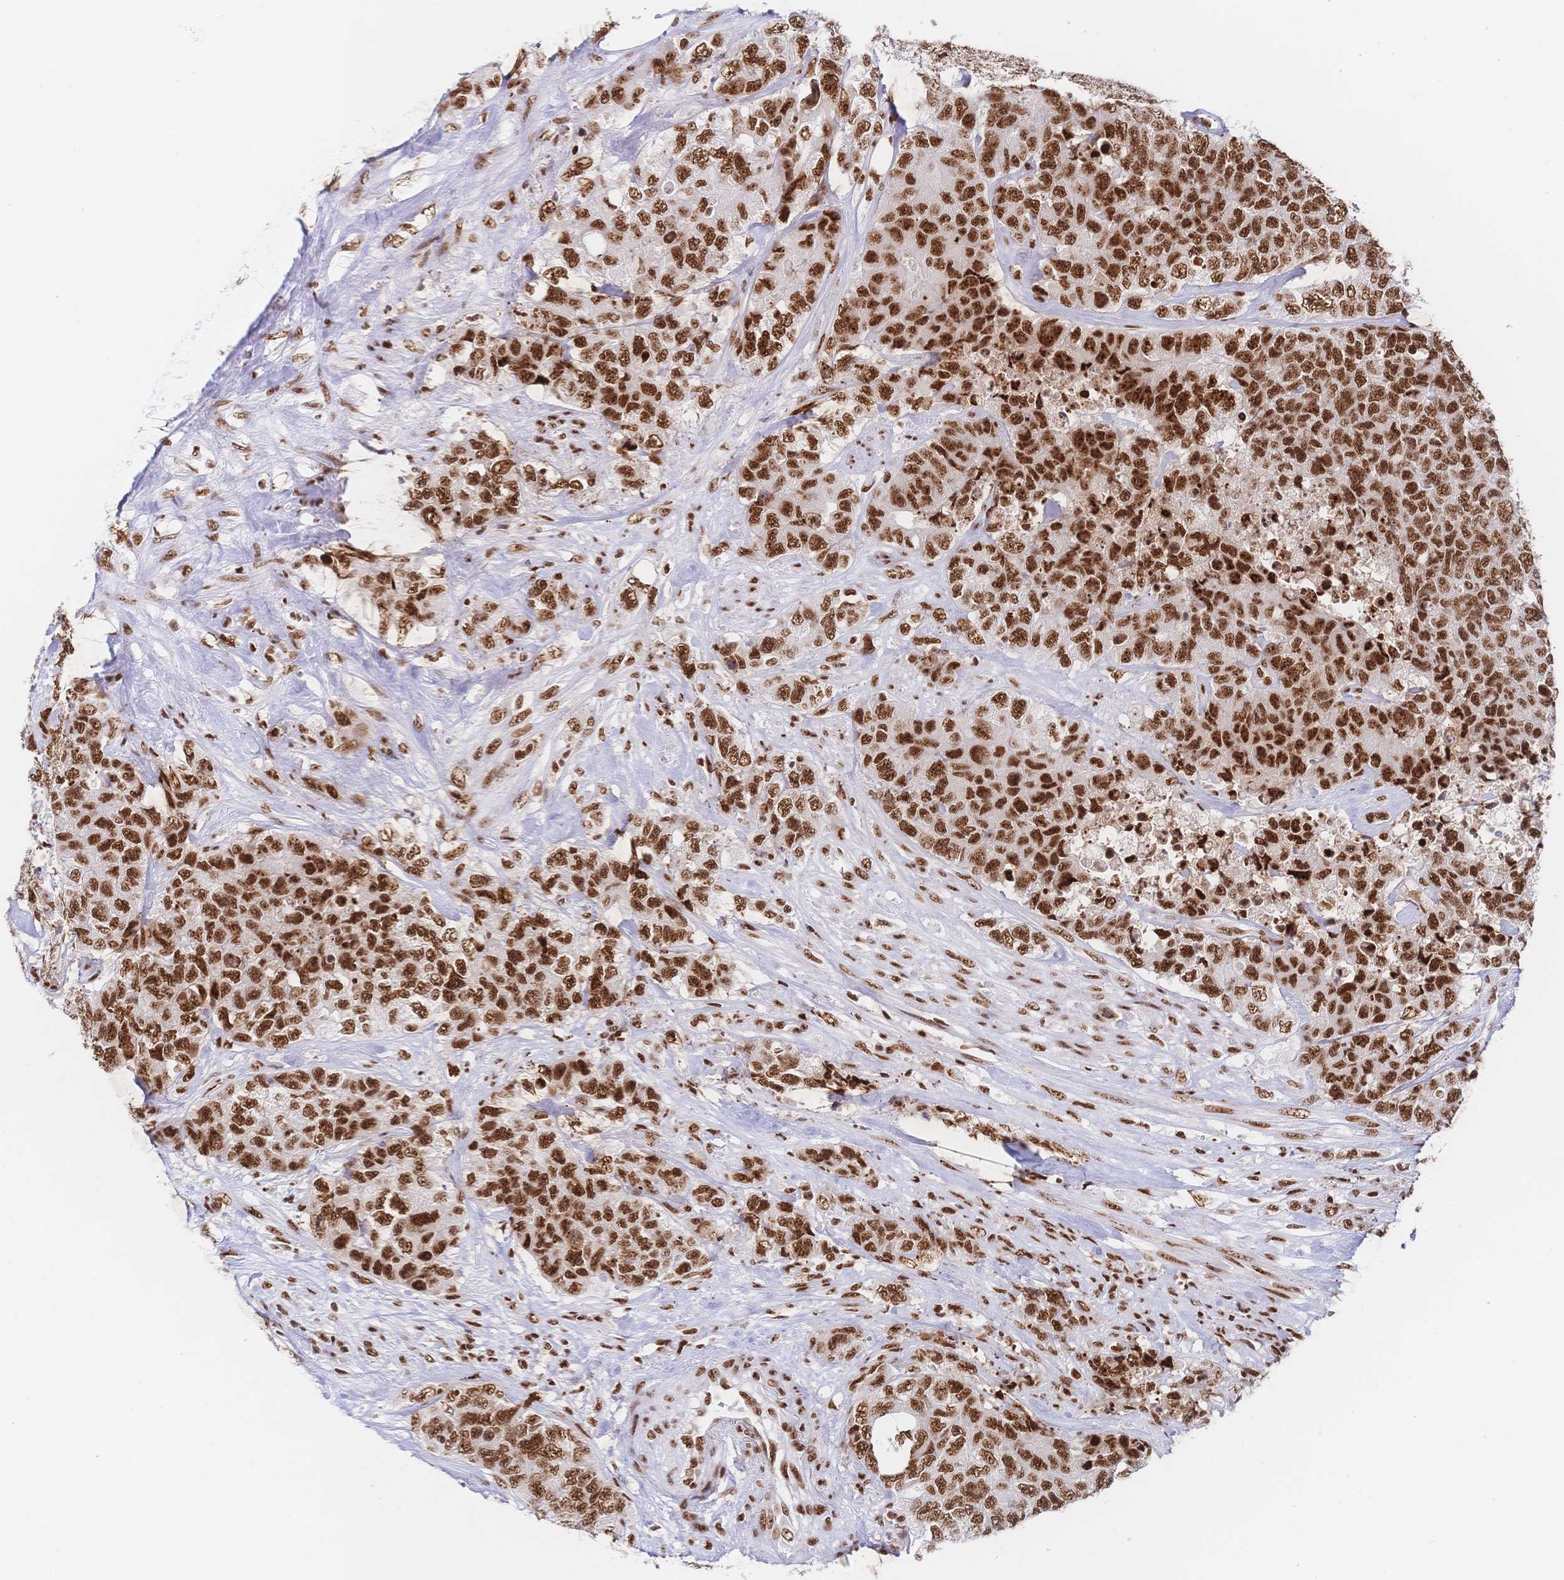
{"staining": {"intensity": "strong", "quantity": ">75%", "location": "nuclear"}, "tissue": "urothelial cancer", "cell_type": "Tumor cells", "image_type": "cancer", "snomed": [{"axis": "morphology", "description": "Urothelial carcinoma, High grade"}, {"axis": "topography", "description": "Urinary bladder"}], "caption": "A high-resolution micrograph shows immunohistochemistry staining of urothelial cancer, which shows strong nuclear staining in approximately >75% of tumor cells.", "gene": "SRSF1", "patient": {"sex": "female", "age": 78}}